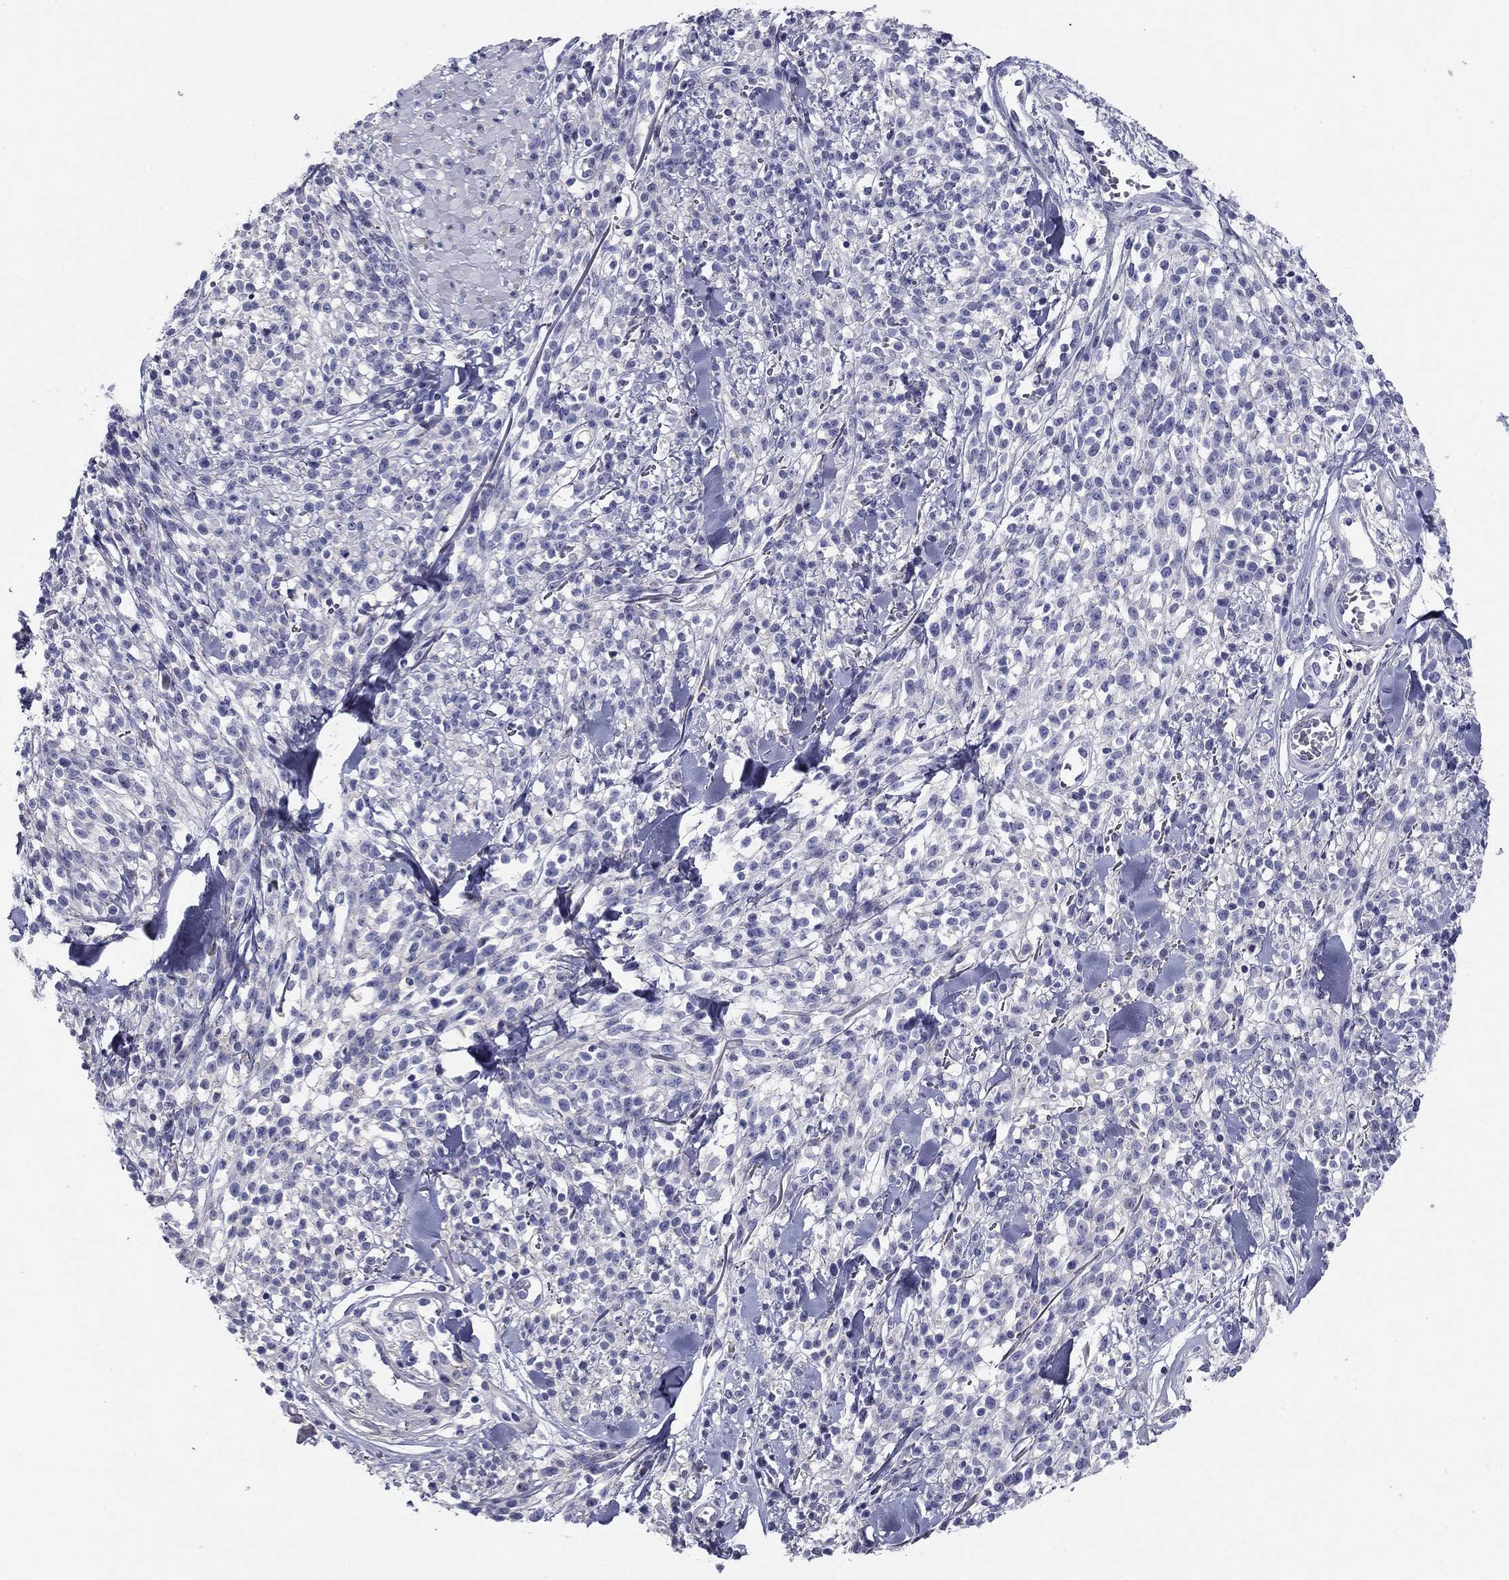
{"staining": {"intensity": "negative", "quantity": "none", "location": "none"}, "tissue": "melanoma", "cell_type": "Tumor cells", "image_type": "cancer", "snomed": [{"axis": "morphology", "description": "Malignant melanoma, NOS"}, {"axis": "topography", "description": "Skin"}, {"axis": "topography", "description": "Skin of trunk"}], "caption": "Immunohistochemical staining of human melanoma reveals no significant expression in tumor cells.", "gene": "CPLX4", "patient": {"sex": "male", "age": 74}}